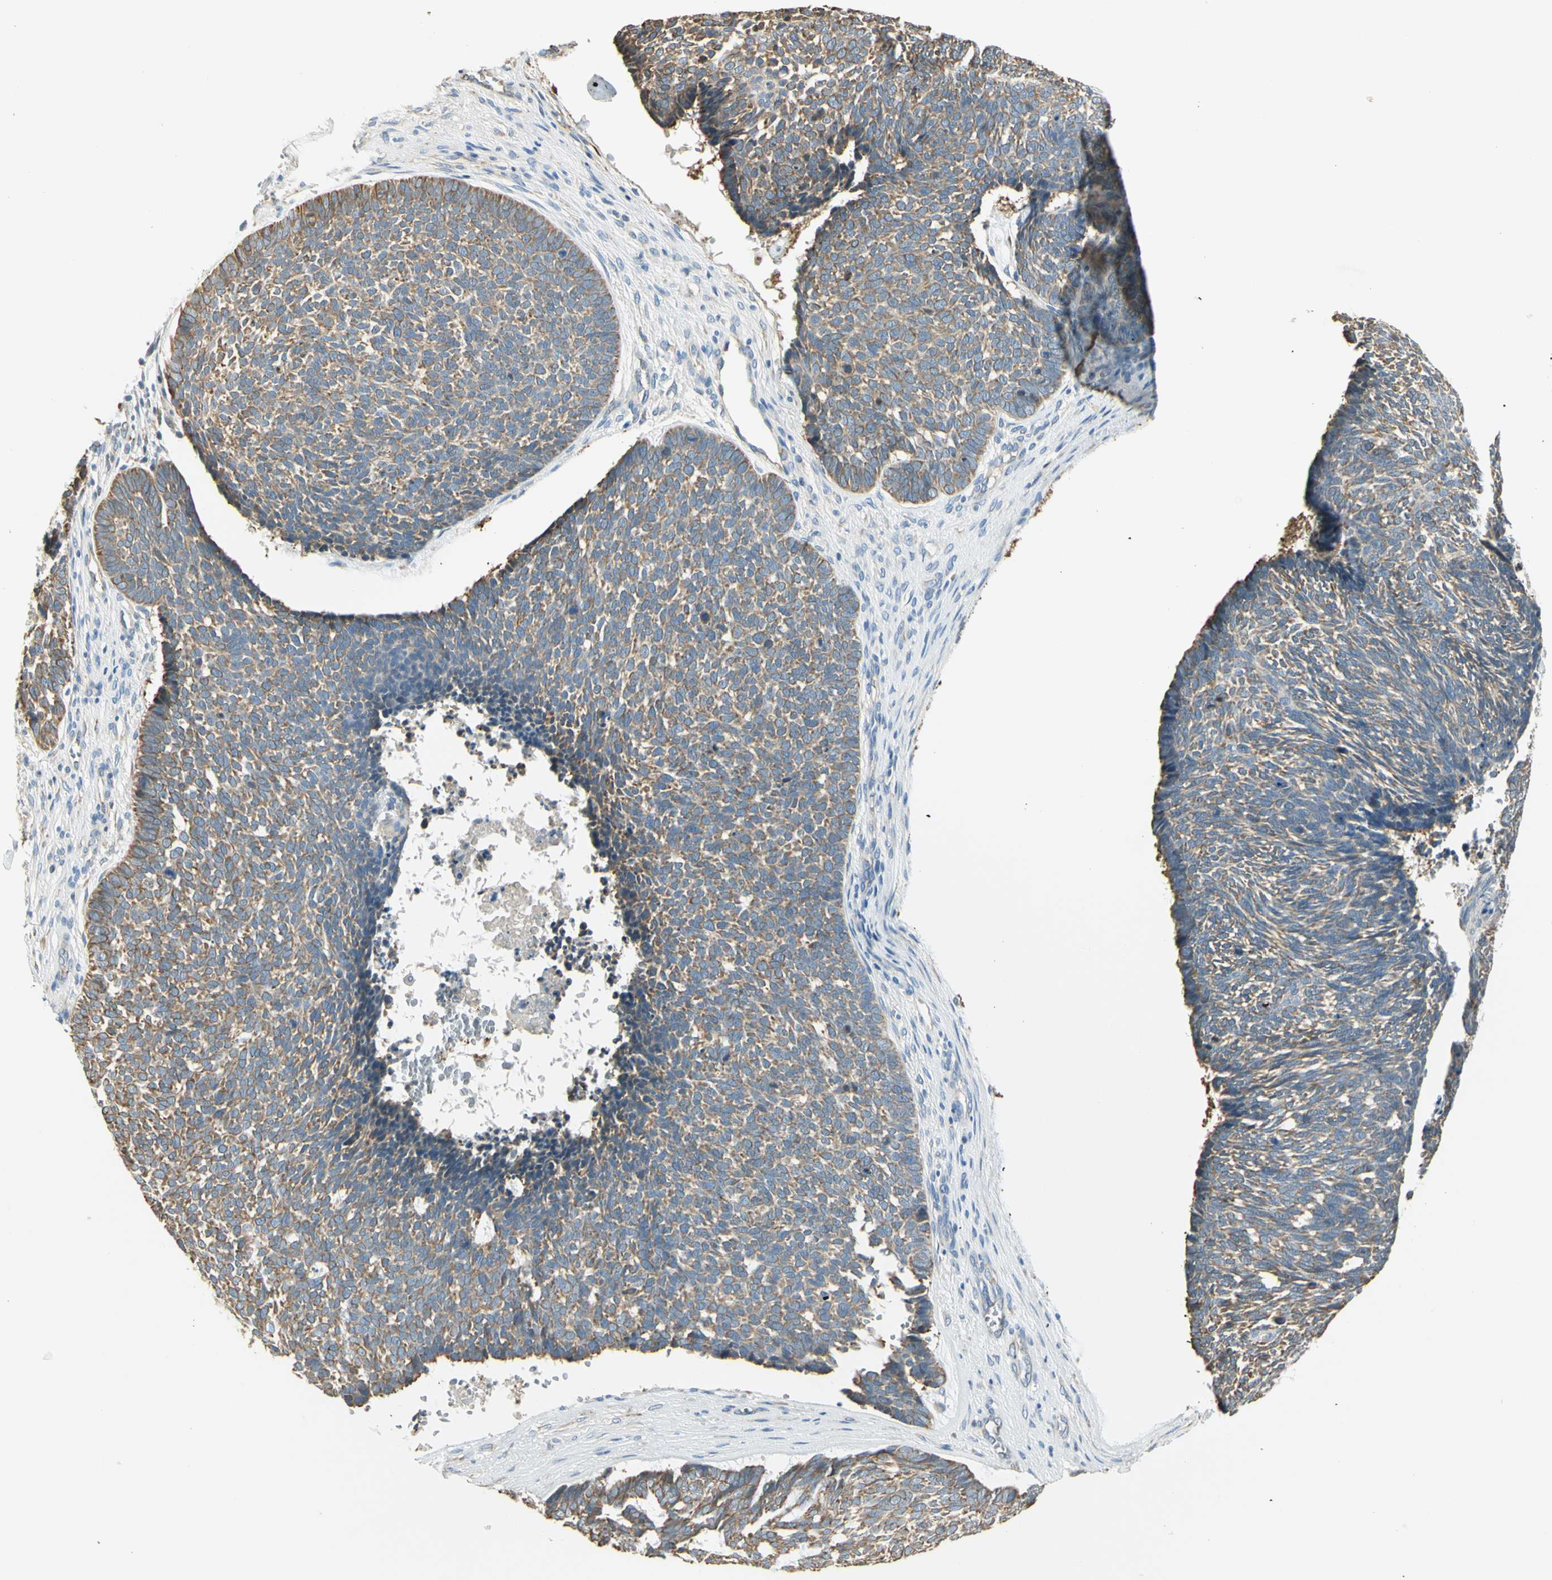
{"staining": {"intensity": "moderate", "quantity": "25%-75%", "location": "cytoplasmic/membranous"}, "tissue": "skin cancer", "cell_type": "Tumor cells", "image_type": "cancer", "snomed": [{"axis": "morphology", "description": "Basal cell carcinoma"}, {"axis": "topography", "description": "Skin"}], "caption": "A medium amount of moderate cytoplasmic/membranous positivity is identified in approximately 25%-75% of tumor cells in basal cell carcinoma (skin) tissue. Using DAB (3,3'-diaminobenzidine) (brown) and hematoxylin (blue) stains, captured at high magnification using brightfield microscopy.", "gene": "IGDCC4", "patient": {"sex": "male", "age": 84}}